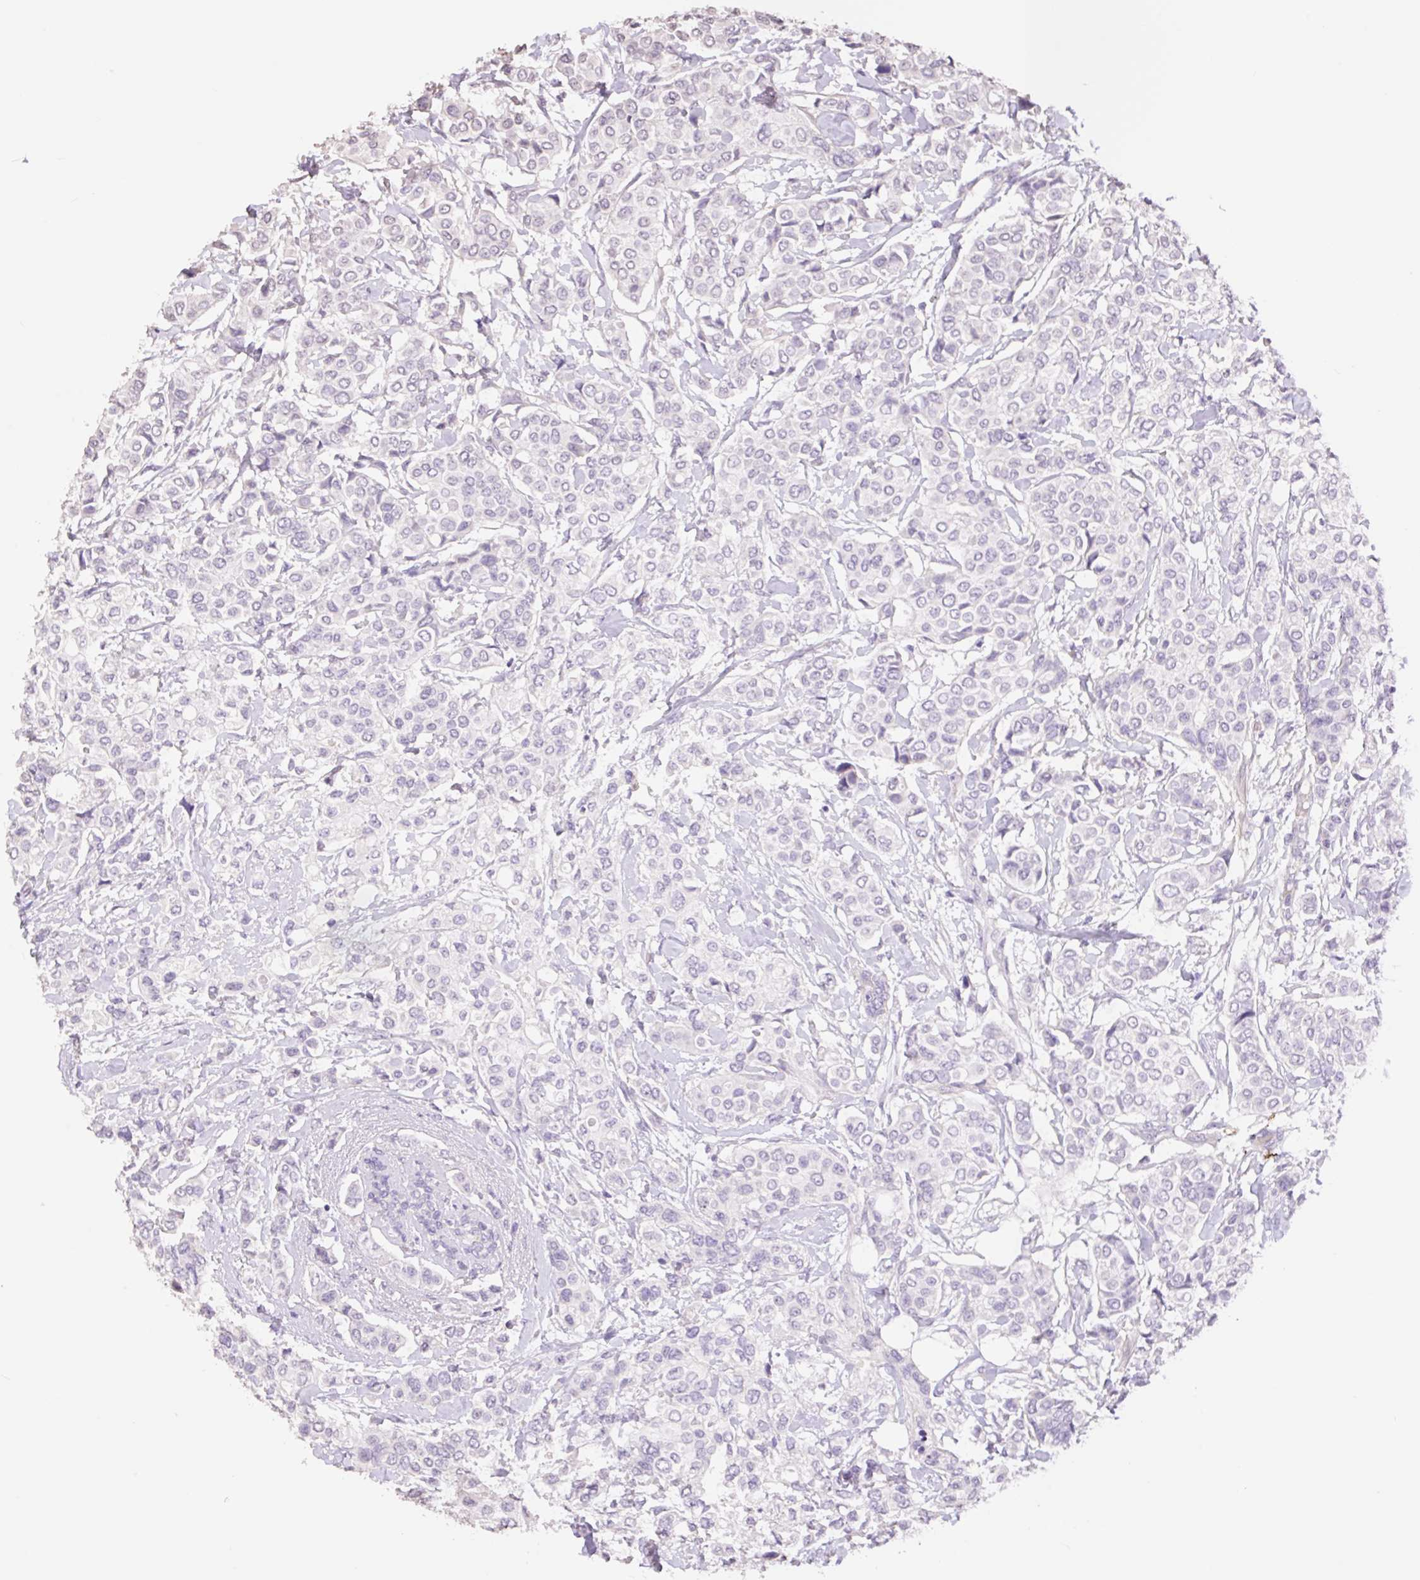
{"staining": {"intensity": "negative", "quantity": "none", "location": "none"}, "tissue": "breast cancer", "cell_type": "Tumor cells", "image_type": "cancer", "snomed": [{"axis": "morphology", "description": "Lobular carcinoma"}, {"axis": "topography", "description": "Breast"}], "caption": "Human breast lobular carcinoma stained for a protein using IHC displays no positivity in tumor cells.", "gene": "HCRTR2", "patient": {"sex": "female", "age": 51}}